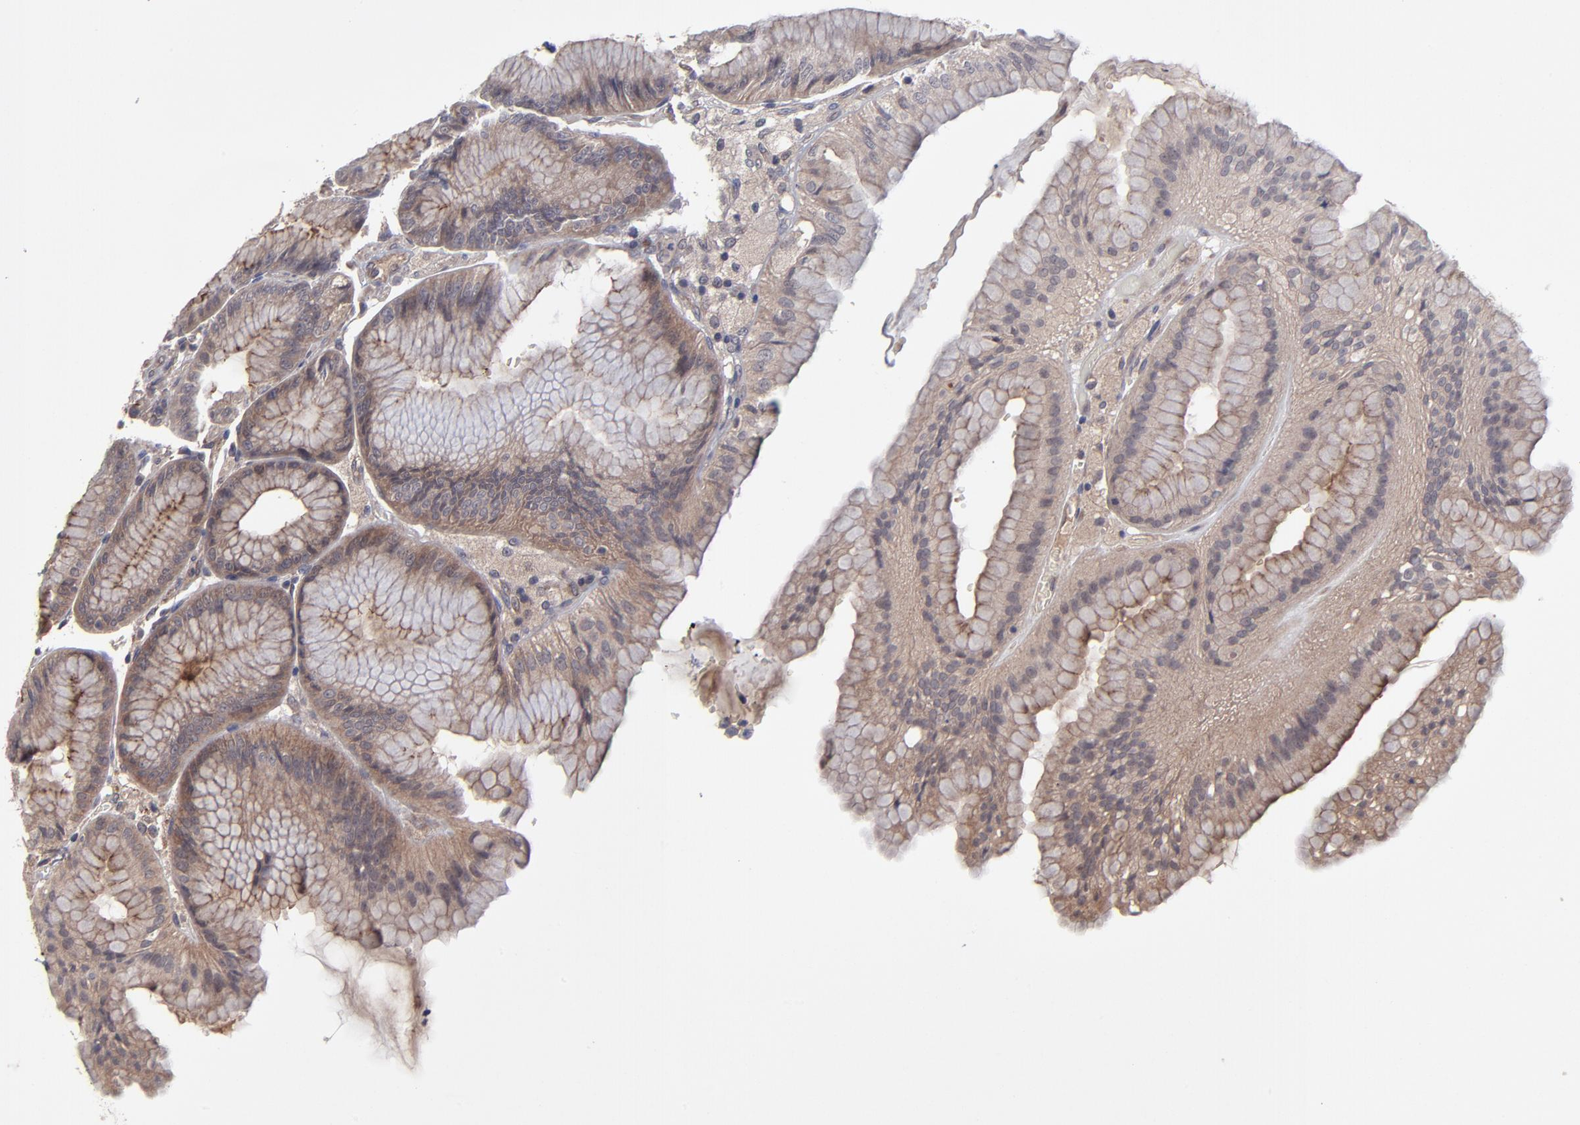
{"staining": {"intensity": "moderate", "quantity": ">75%", "location": "cytoplasmic/membranous"}, "tissue": "stomach", "cell_type": "Glandular cells", "image_type": "normal", "snomed": [{"axis": "morphology", "description": "Normal tissue, NOS"}, {"axis": "topography", "description": "Stomach, lower"}], "caption": "Unremarkable stomach was stained to show a protein in brown. There is medium levels of moderate cytoplasmic/membranous positivity in about >75% of glandular cells.", "gene": "ZNF780A", "patient": {"sex": "male", "age": 71}}